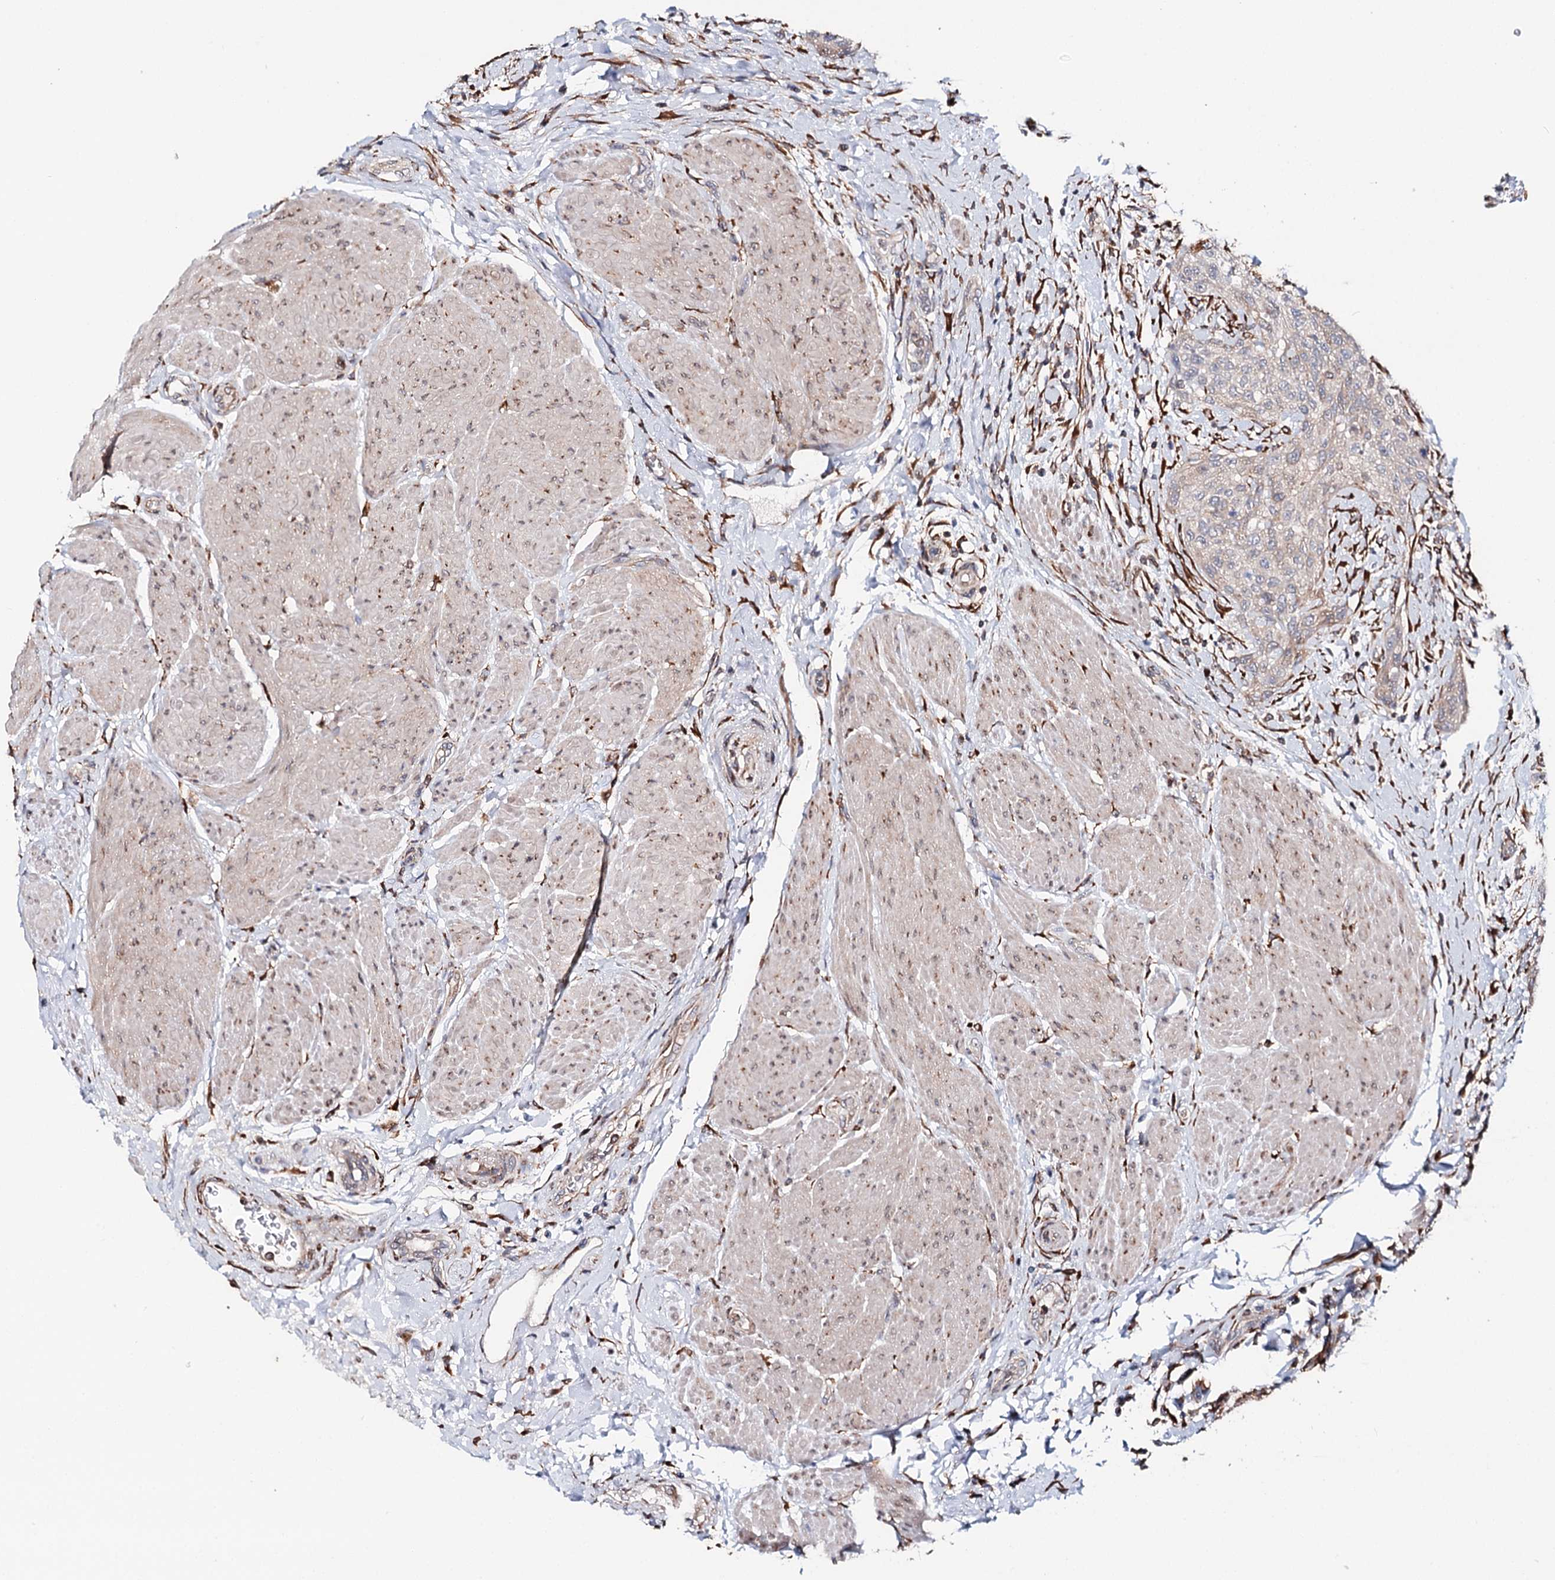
{"staining": {"intensity": "weak", "quantity": "<25%", "location": "cytoplasmic/membranous"}, "tissue": "urothelial cancer", "cell_type": "Tumor cells", "image_type": "cancer", "snomed": [{"axis": "morphology", "description": "Normal tissue, NOS"}, {"axis": "morphology", "description": "Urothelial carcinoma, NOS"}, {"axis": "topography", "description": "Urinary bladder"}, {"axis": "topography", "description": "Peripheral nerve tissue"}], "caption": "The image demonstrates no staining of tumor cells in transitional cell carcinoma.", "gene": "VEGFA", "patient": {"sex": "male", "age": 35}}